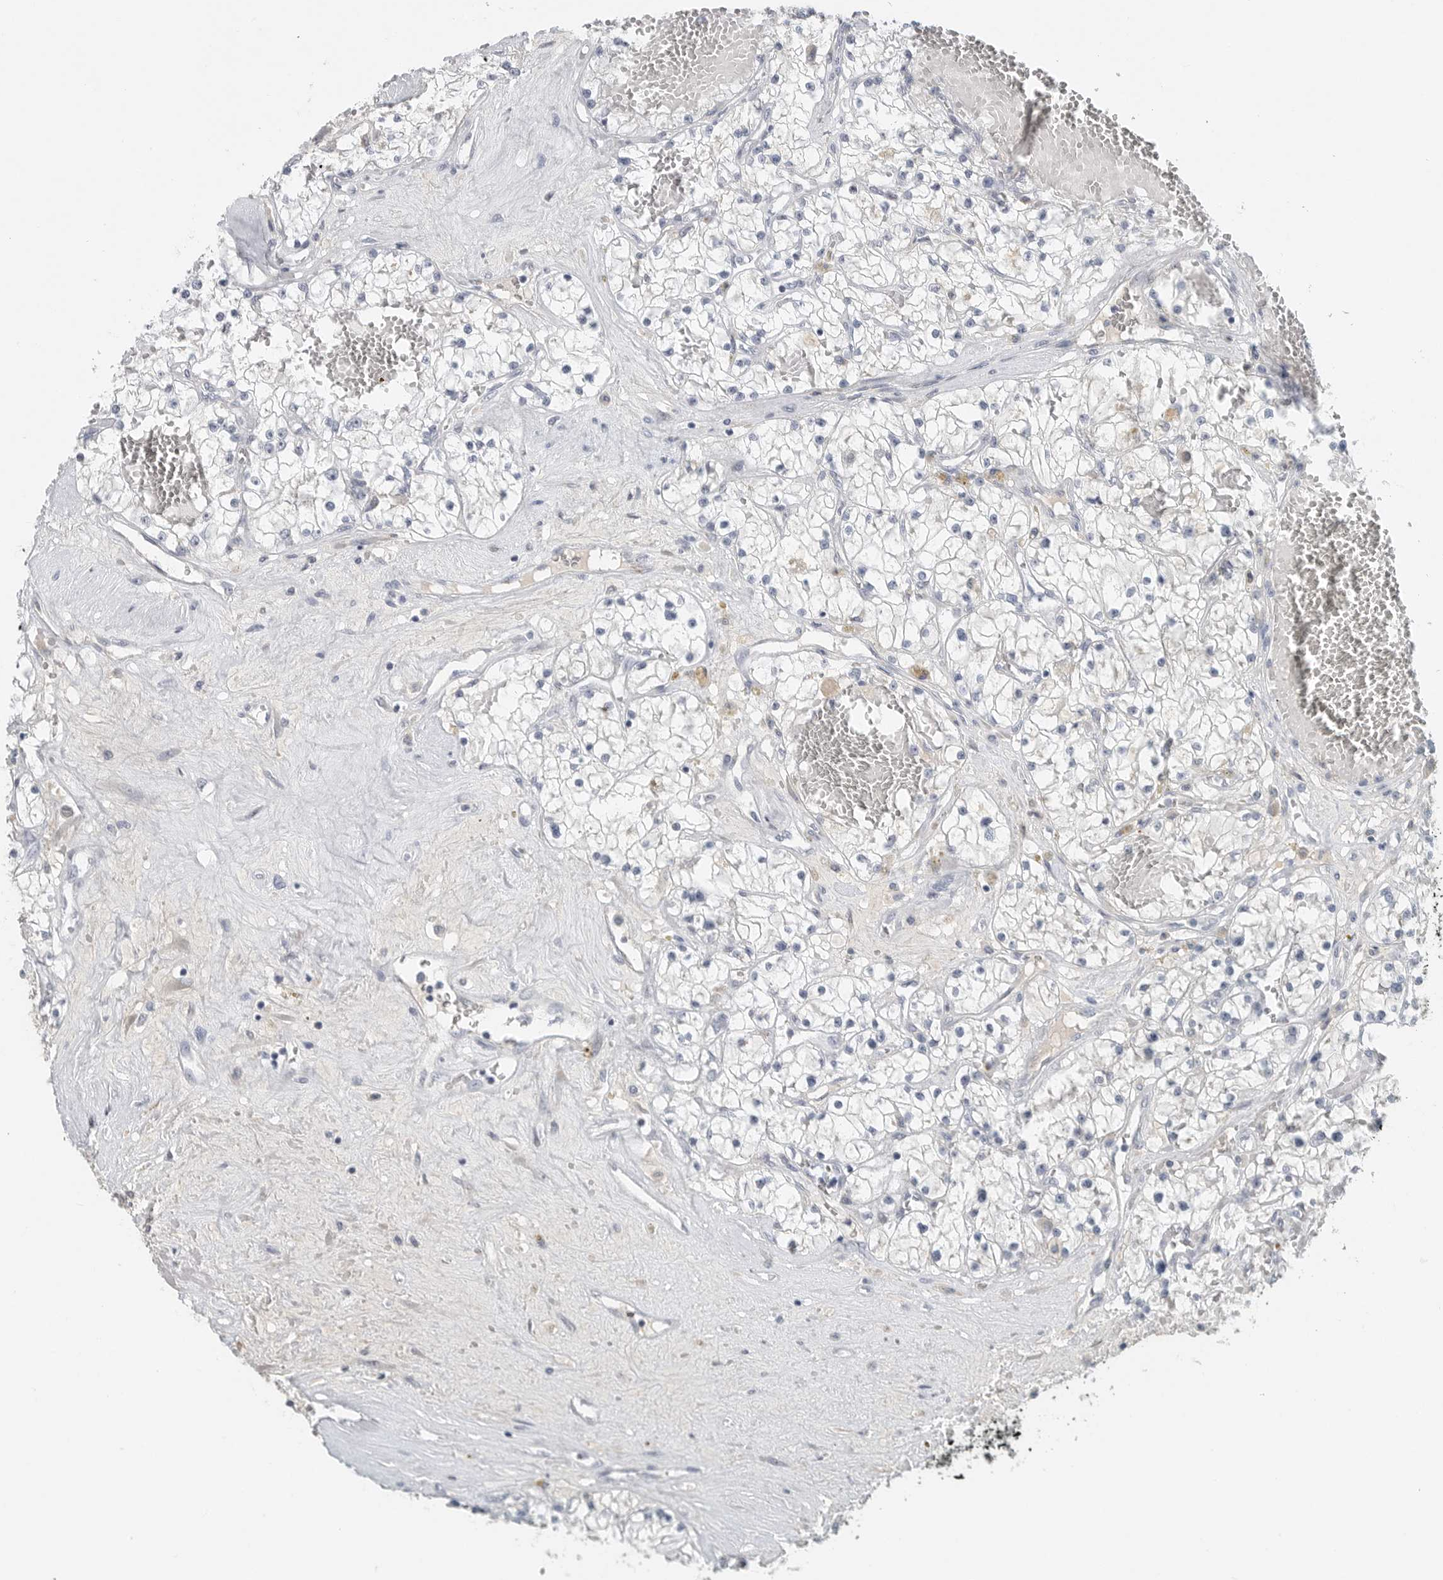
{"staining": {"intensity": "negative", "quantity": "none", "location": "none"}, "tissue": "renal cancer", "cell_type": "Tumor cells", "image_type": "cancer", "snomed": [{"axis": "morphology", "description": "Normal tissue, NOS"}, {"axis": "morphology", "description": "Adenocarcinoma, NOS"}, {"axis": "topography", "description": "Kidney"}], "caption": "An immunohistochemistry histopathology image of renal cancer (adenocarcinoma) is shown. There is no staining in tumor cells of renal cancer (adenocarcinoma).", "gene": "PAM", "patient": {"sex": "male", "age": 68}}